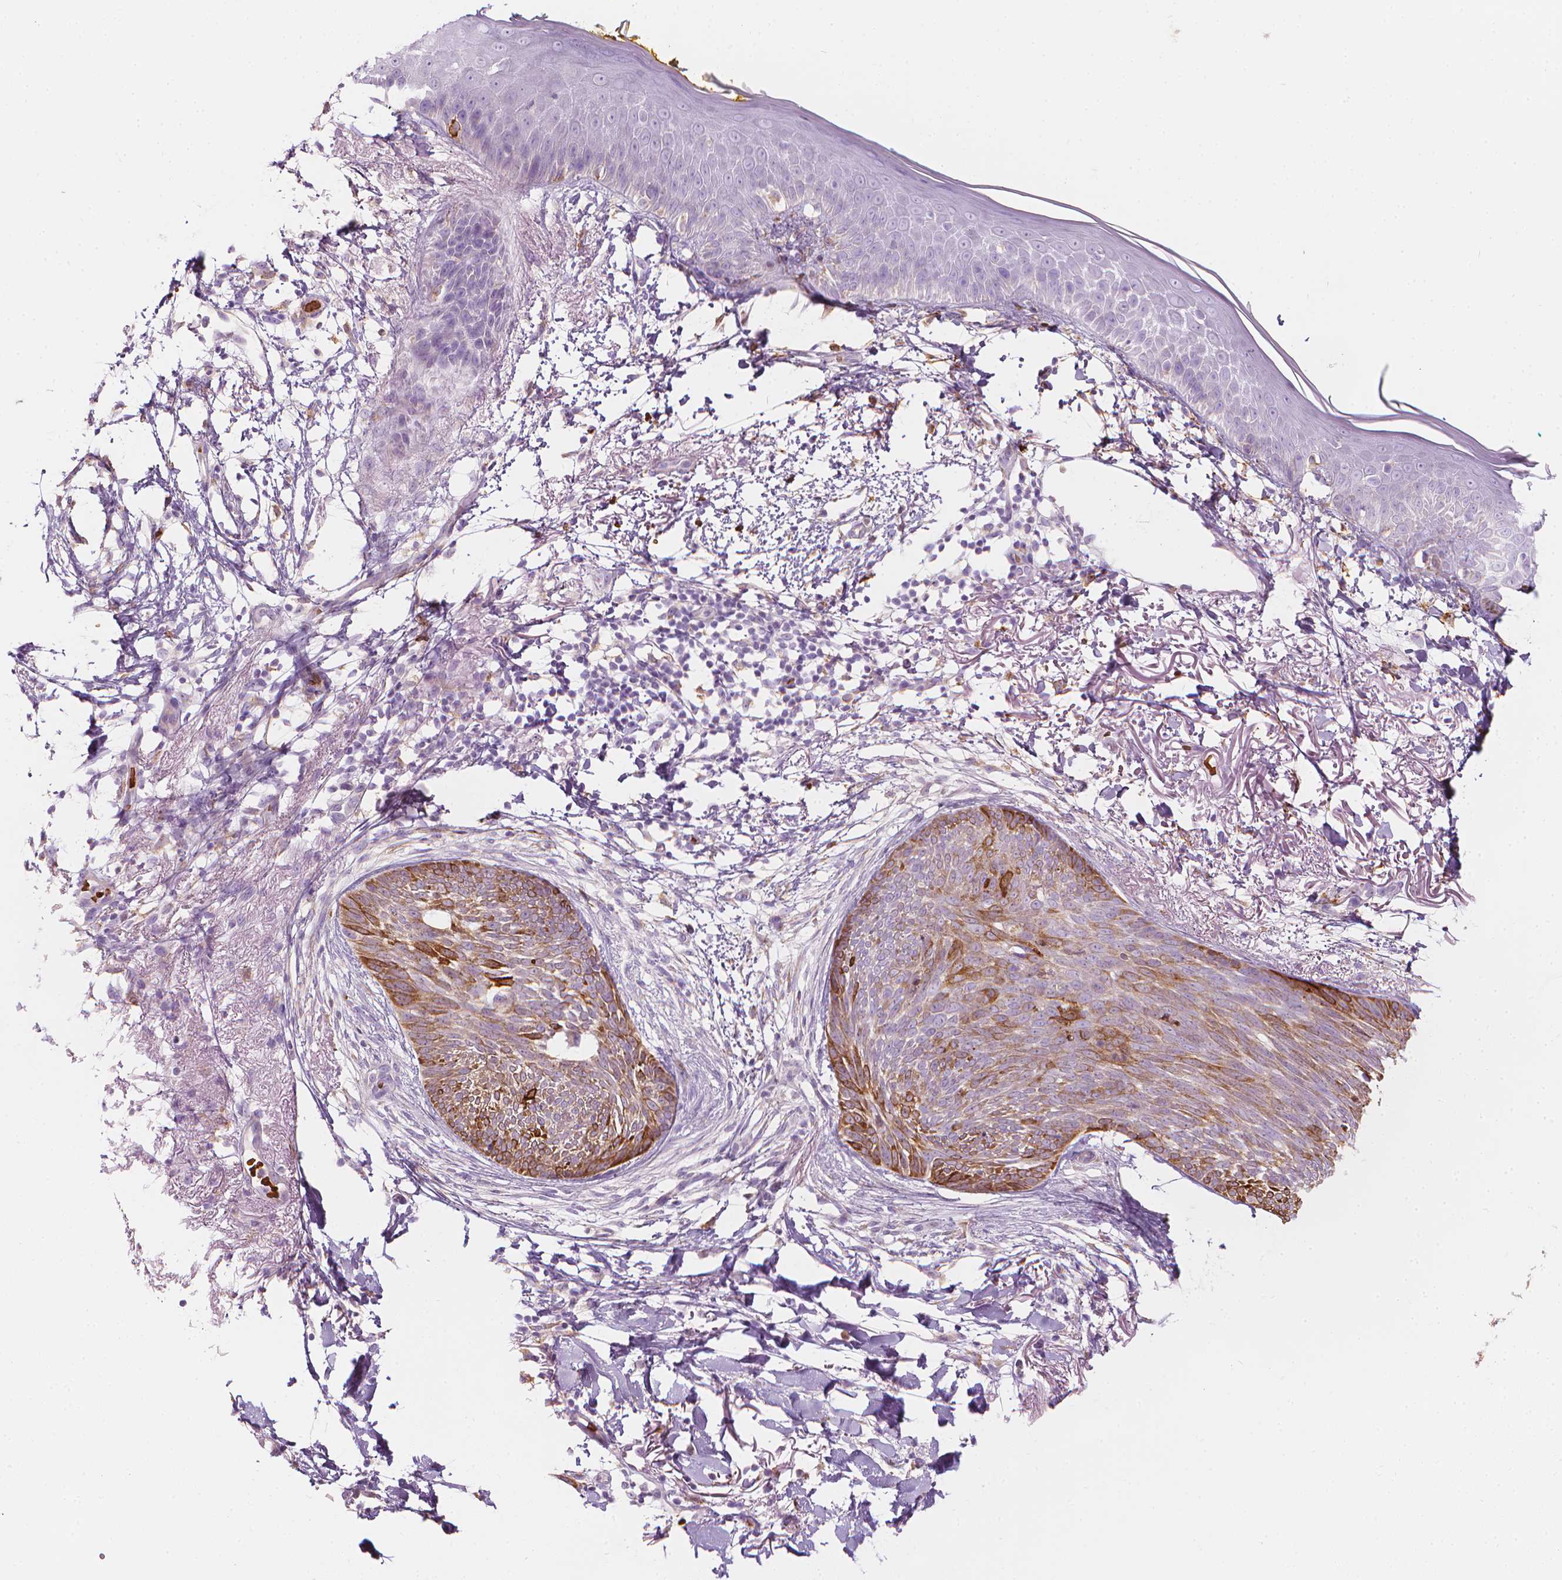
{"staining": {"intensity": "moderate", "quantity": "25%-75%", "location": "cytoplasmic/membranous"}, "tissue": "skin cancer", "cell_type": "Tumor cells", "image_type": "cancer", "snomed": [{"axis": "morphology", "description": "Normal tissue, NOS"}, {"axis": "morphology", "description": "Basal cell carcinoma"}, {"axis": "topography", "description": "Skin"}], "caption": "An immunohistochemistry (IHC) histopathology image of tumor tissue is shown. Protein staining in brown labels moderate cytoplasmic/membranous positivity in basal cell carcinoma (skin) within tumor cells. The staining was performed using DAB (3,3'-diaminobenzidine), with brown indicating positive protein expression. Nuclei are stained blue with hematoxylin.", "gene": "CES1", "patient": {"sex": "male", "age": 84}}